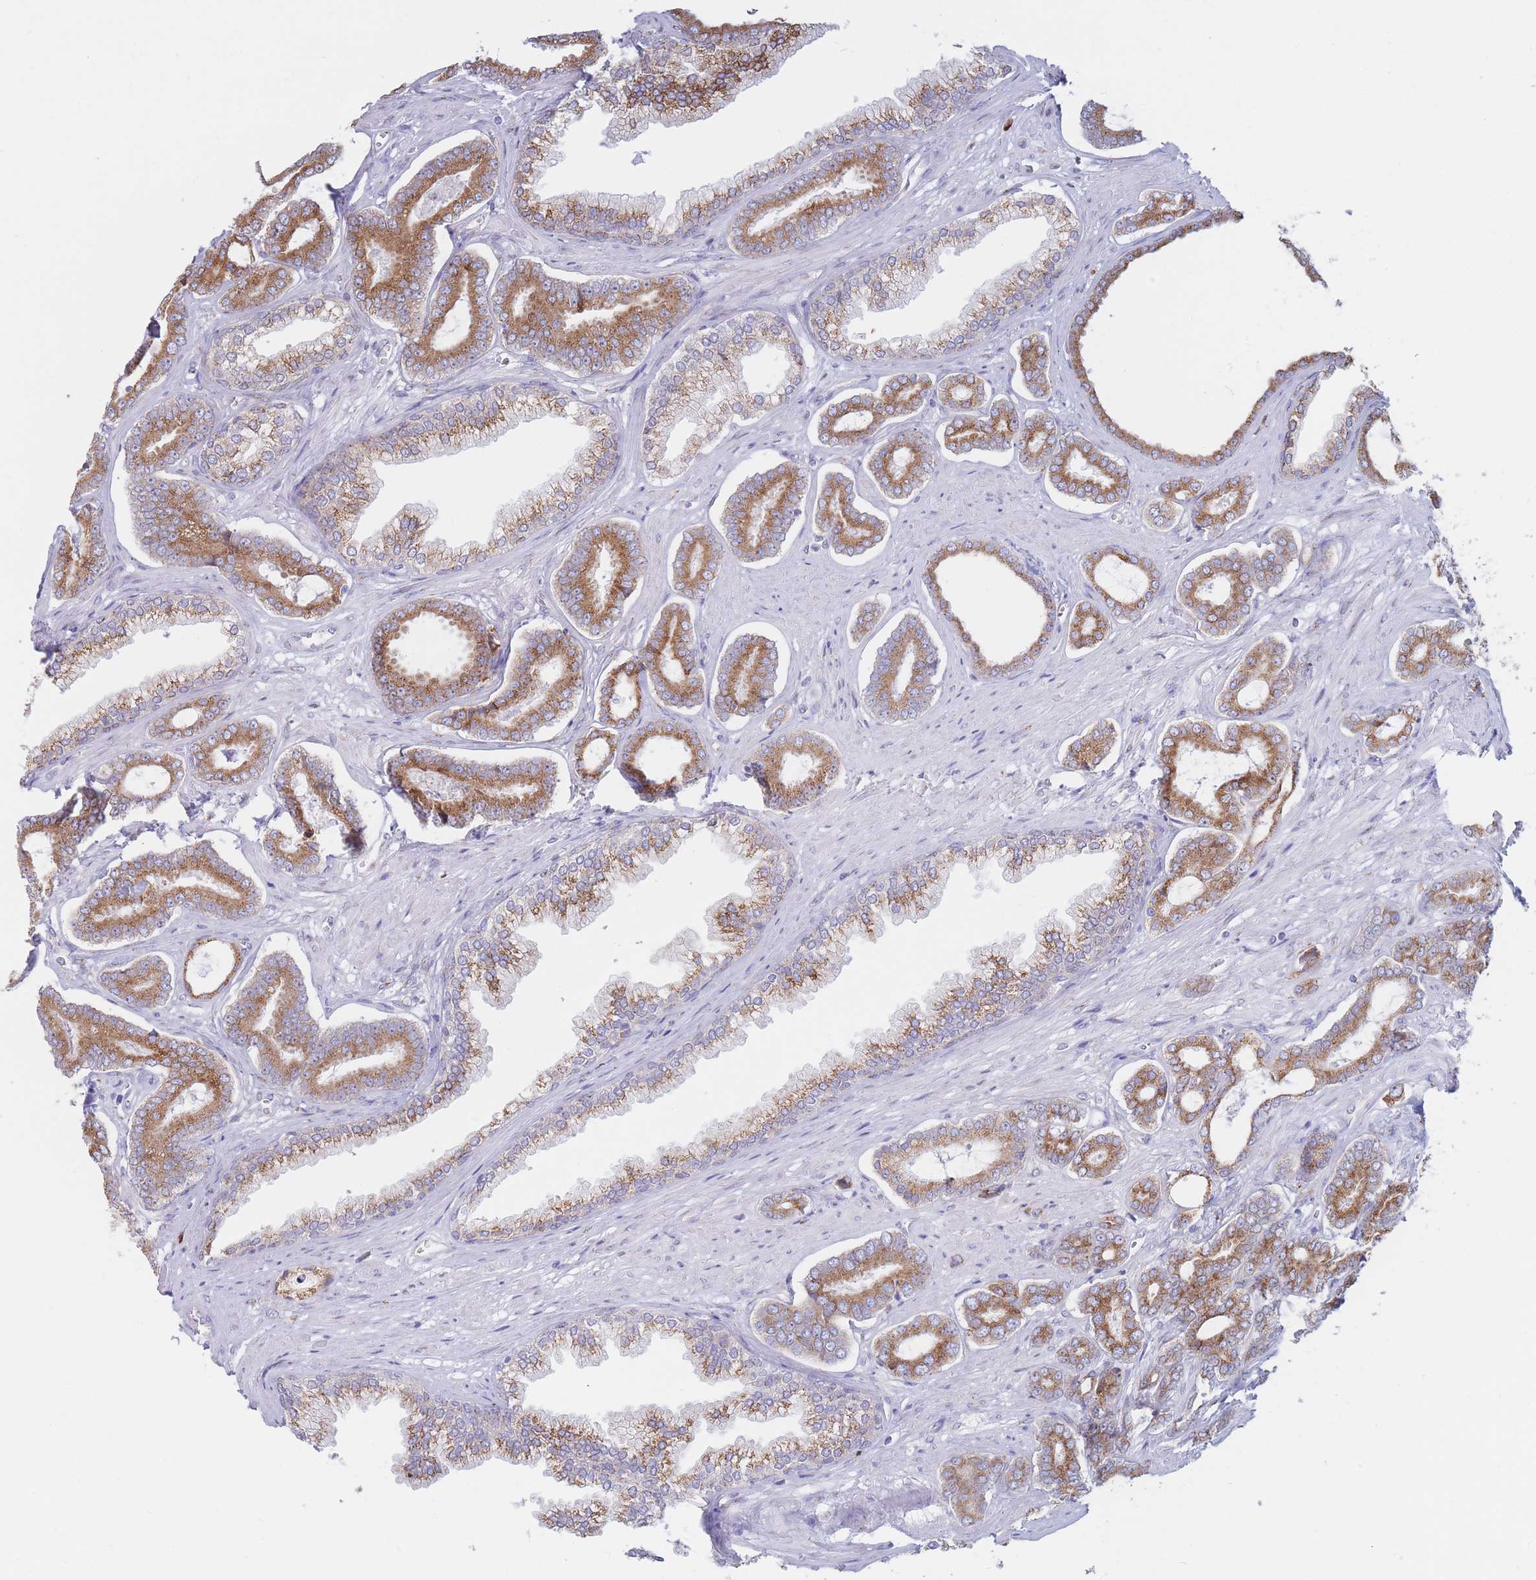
{"staining": {"intensity": "moderate", "quantity": ">75%", "location": "cytoplasmic/membranous"}, "tissue": "prostate cancer", "cell_type": "Tumor cells", "image_type": "cancer", "snomed": [{"axis": "morphology", "description": "Adenocarcinoma, NOS"}, {"axis": "topography", "description": "Prostate and seminal vesicle, NOS"}], "caption": "About >75% of tumor cells in prostate cancer exhibit moderate cytoplasmic/membranous protein positivity as visualized by brown immunohistochemical staining.", "gene": "MRPL30", "patient": {"sex": "male", "age": 76}}